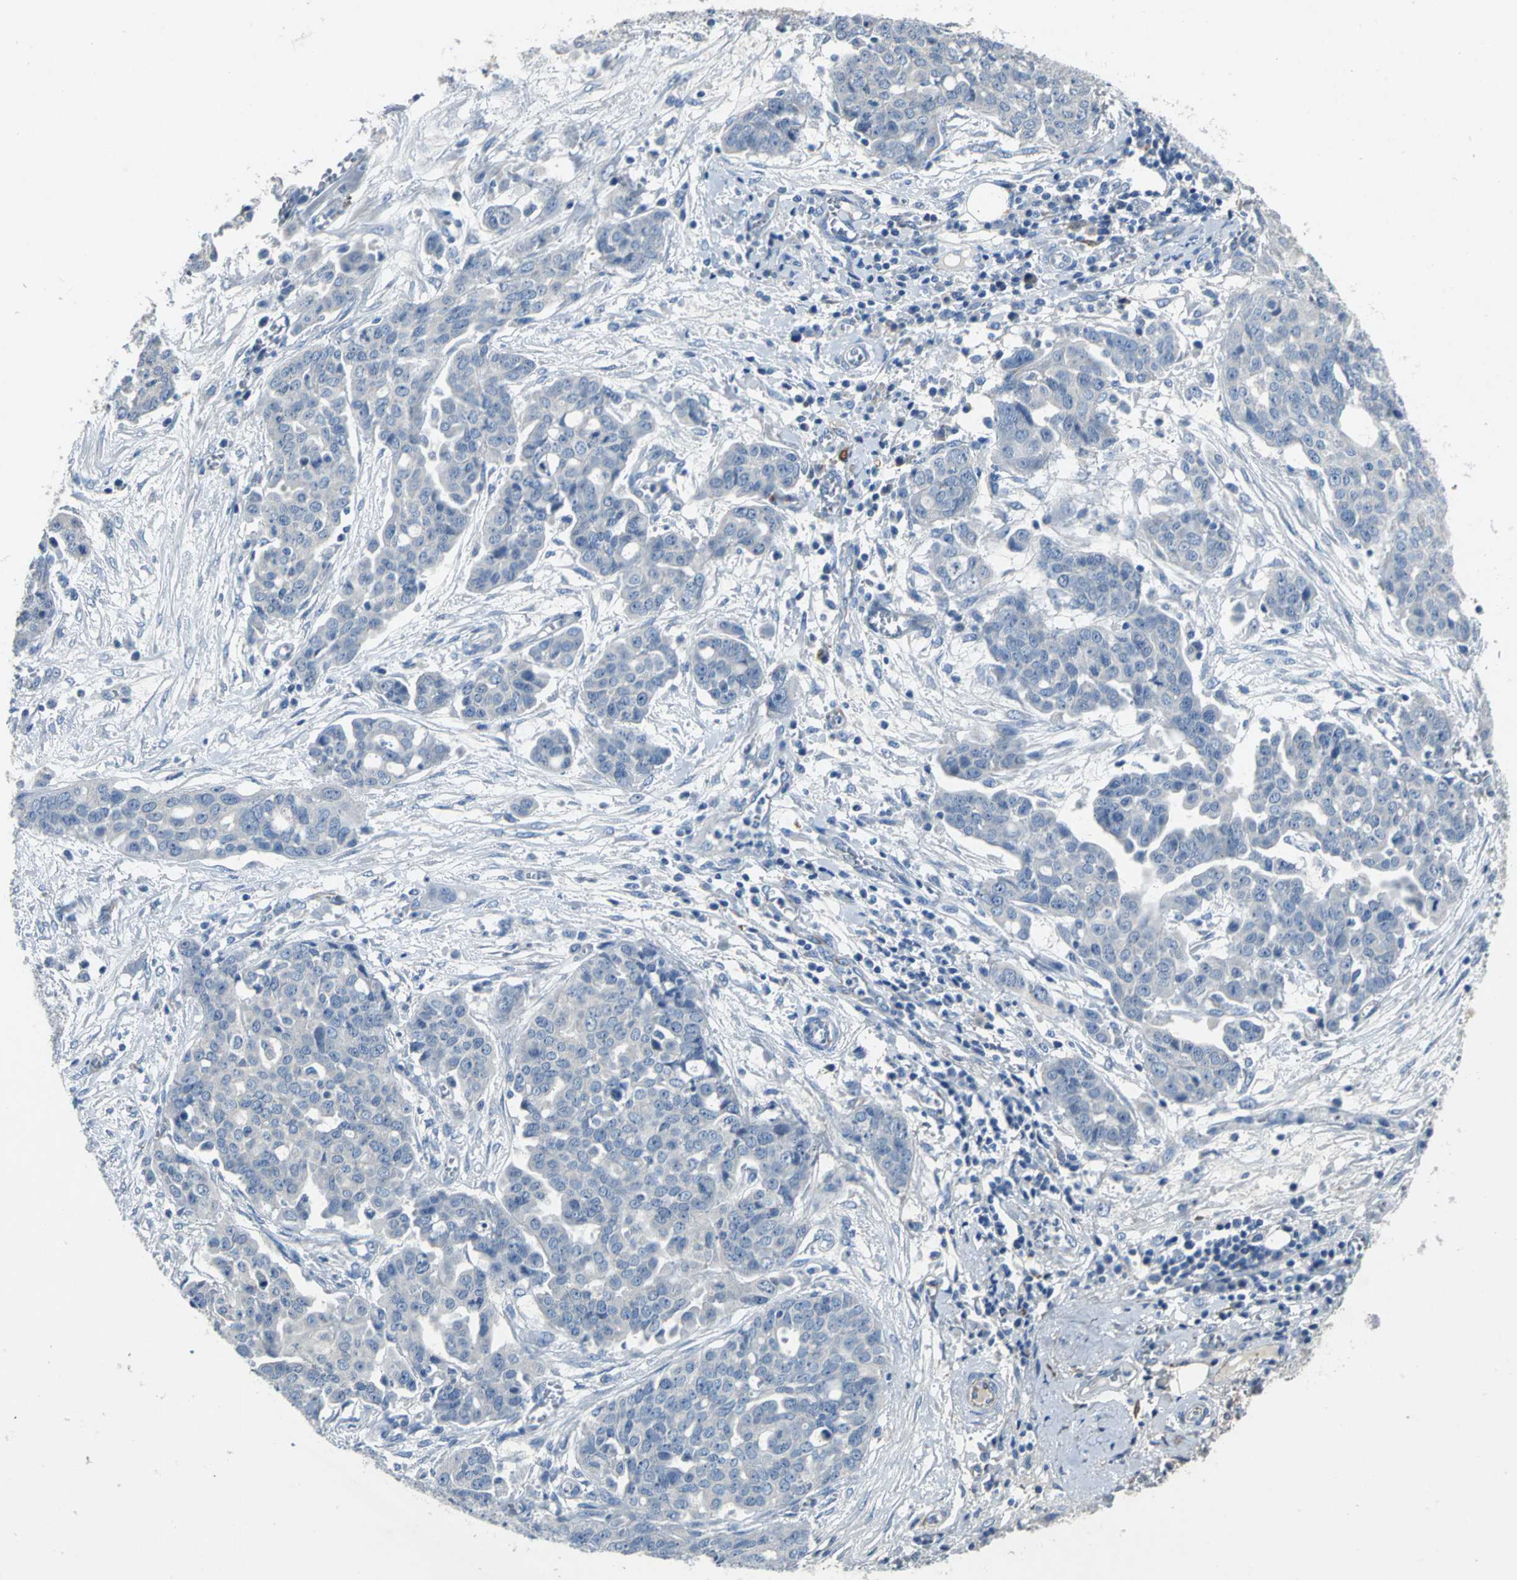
{"staining": {"intensity": "negative", "quantity": "none", "location": "none"}, "tissue": "ovarian cancer", "cell_type": "Tumor cells", "image_type": "cancer", "snomed": [{"axis": "morphology", "description": "Cystadenocarcinoma, serous, NOS"}, {"axis": "topography", "description": "Soft tissue"}, {"axis": "topography", "description": "Ovary"}], "caption": "The immunohistochemistry (IHC) histopathology image has no significant expression in tumor cells of ovarian serous cystadenocarcinoma tissue.", "gene": "EFNB3", "patient": {"sex": "female", "age": 57}}